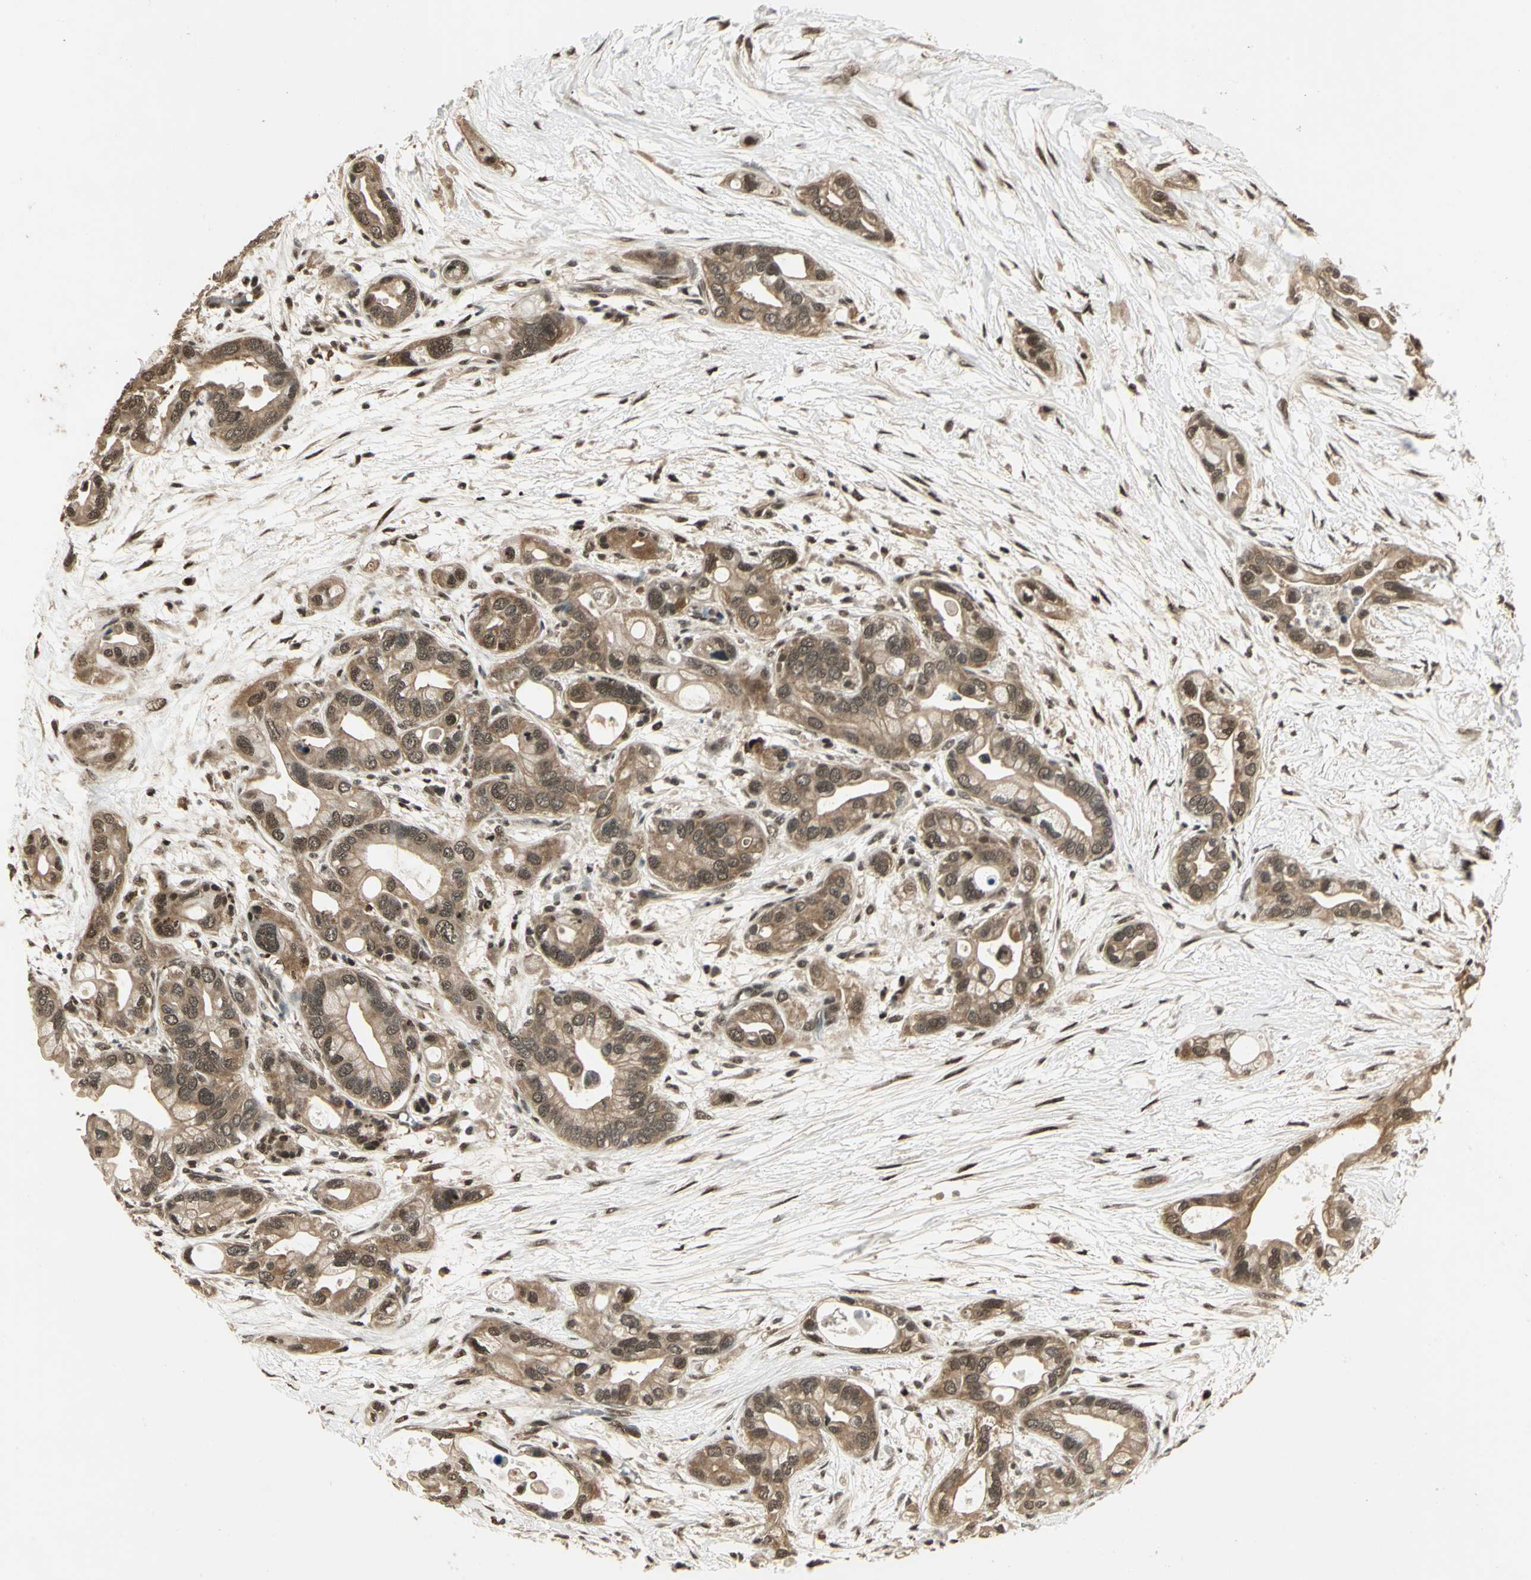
{"staining": {"intensity": "moderate", "quantity": ">75%", "location": "cytoplasmic/membranous,nuclear"}, "tissue": "pancreatic cancer", "cell_type": "Tumor cells", "image_type": "cancer", "snomed": [{"axis": "morphology", "description": "Adenocarcinoma, NOS"}, {"axis": "topography", "description": "Pancreas"}], "caption": "A medium amount of moderate cytoplasmic/membranous and nuclear expression is appreciated in about >75% of tumor cells in pancreatic cancer (adenocarcinoma) tissue.", "gene": "PSMC3", "patient": {"sex": "female", "age": 77}}